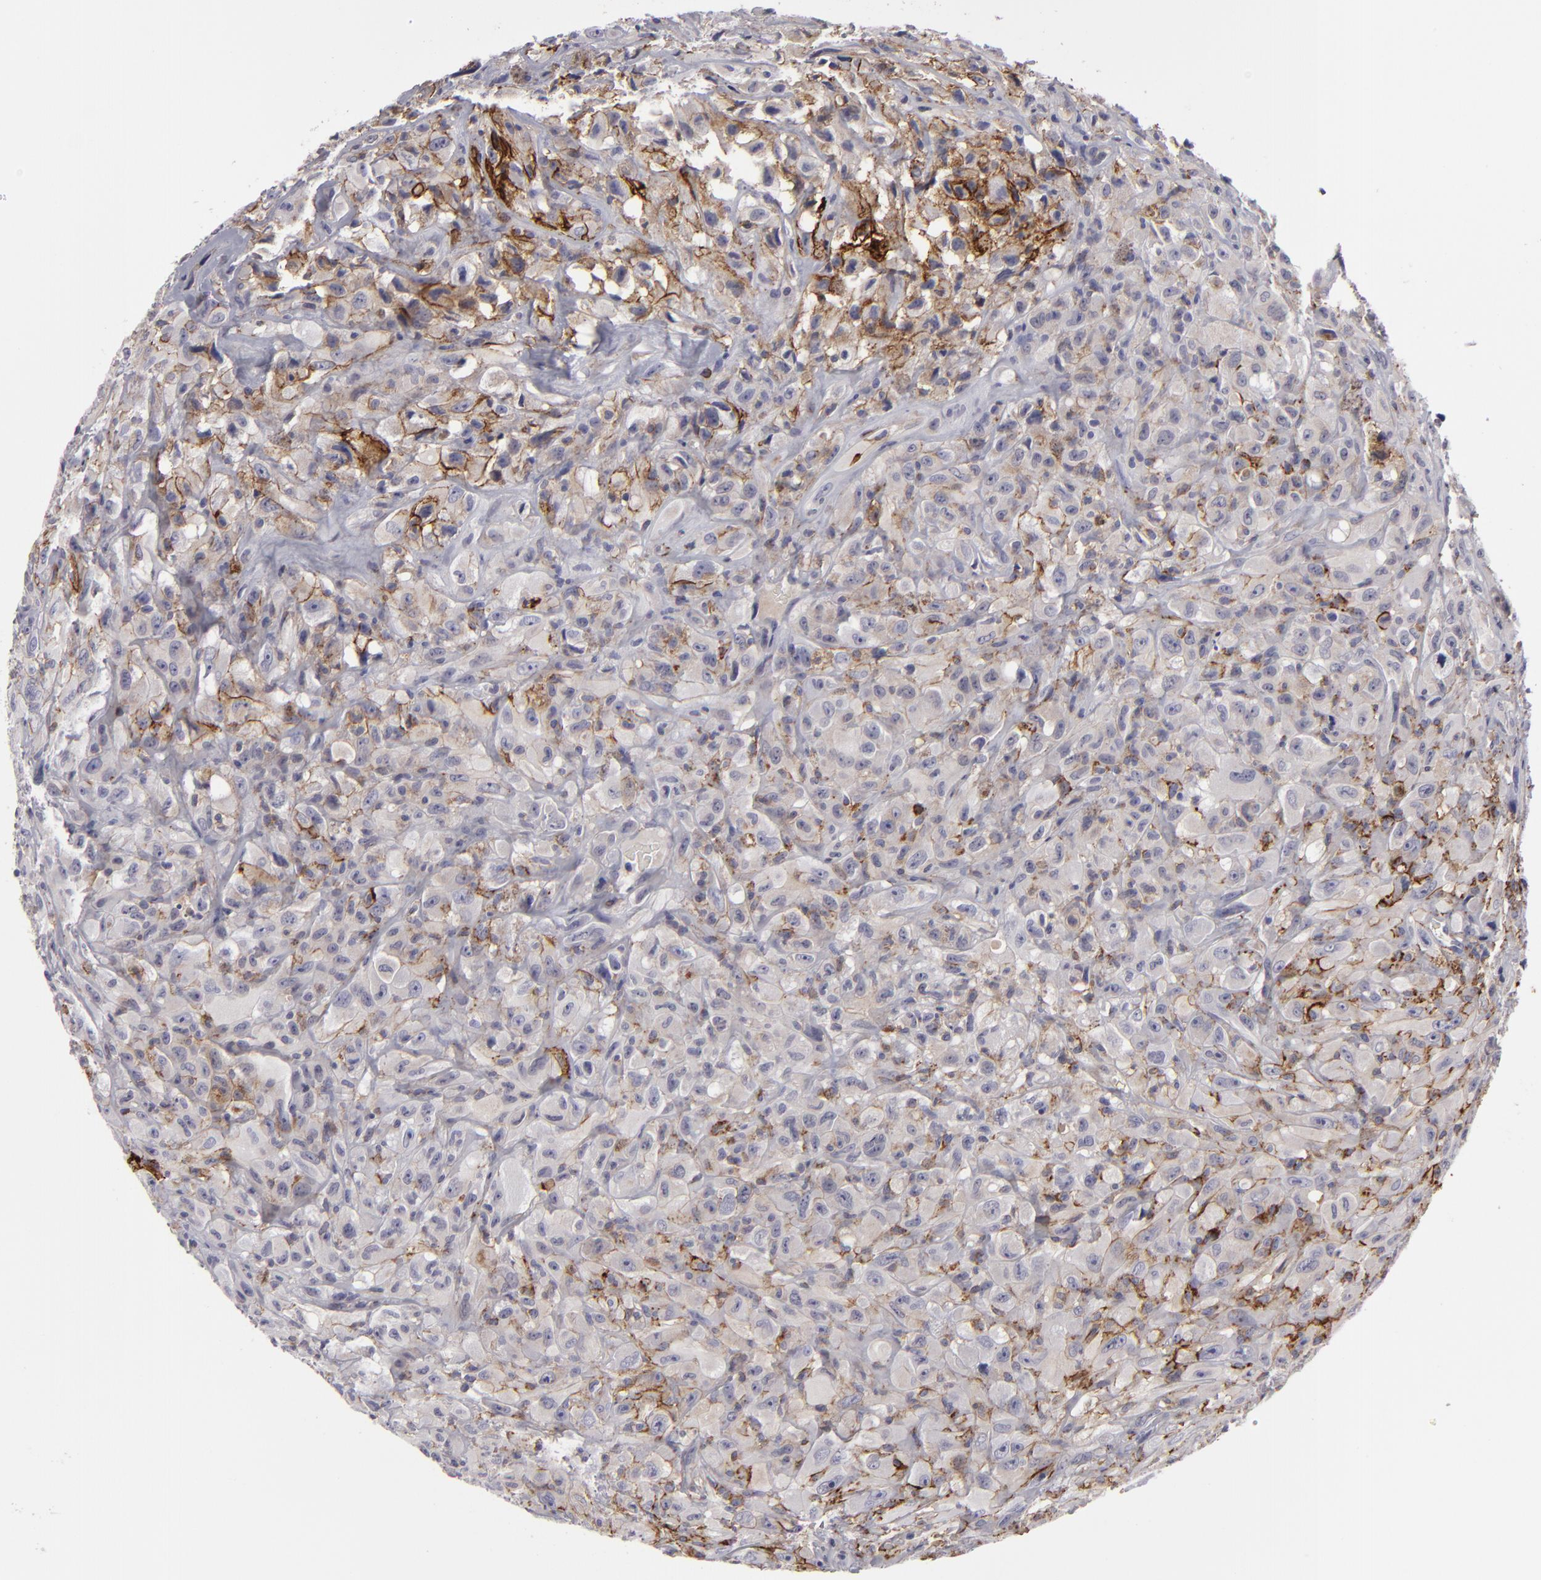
{"staining": {"intensity": "weak", "quantity": "<25%", "location": "cytoplasmic/membranous"}, "tissue": "glioma", "cell_type": "Tumor cells", "image_type": "cancer", "snomed": [{"axis": "morphology", "description": "Glioma, malignant, High grade"}, {"axis": "topography", "description": "Brain"}], "caption": "Immunohistochemical staining of human glioma demonstrates no significant positivity in tumor cells.", "gene": "ALCAM", "patient": {"sex": "male", "age": 48}}